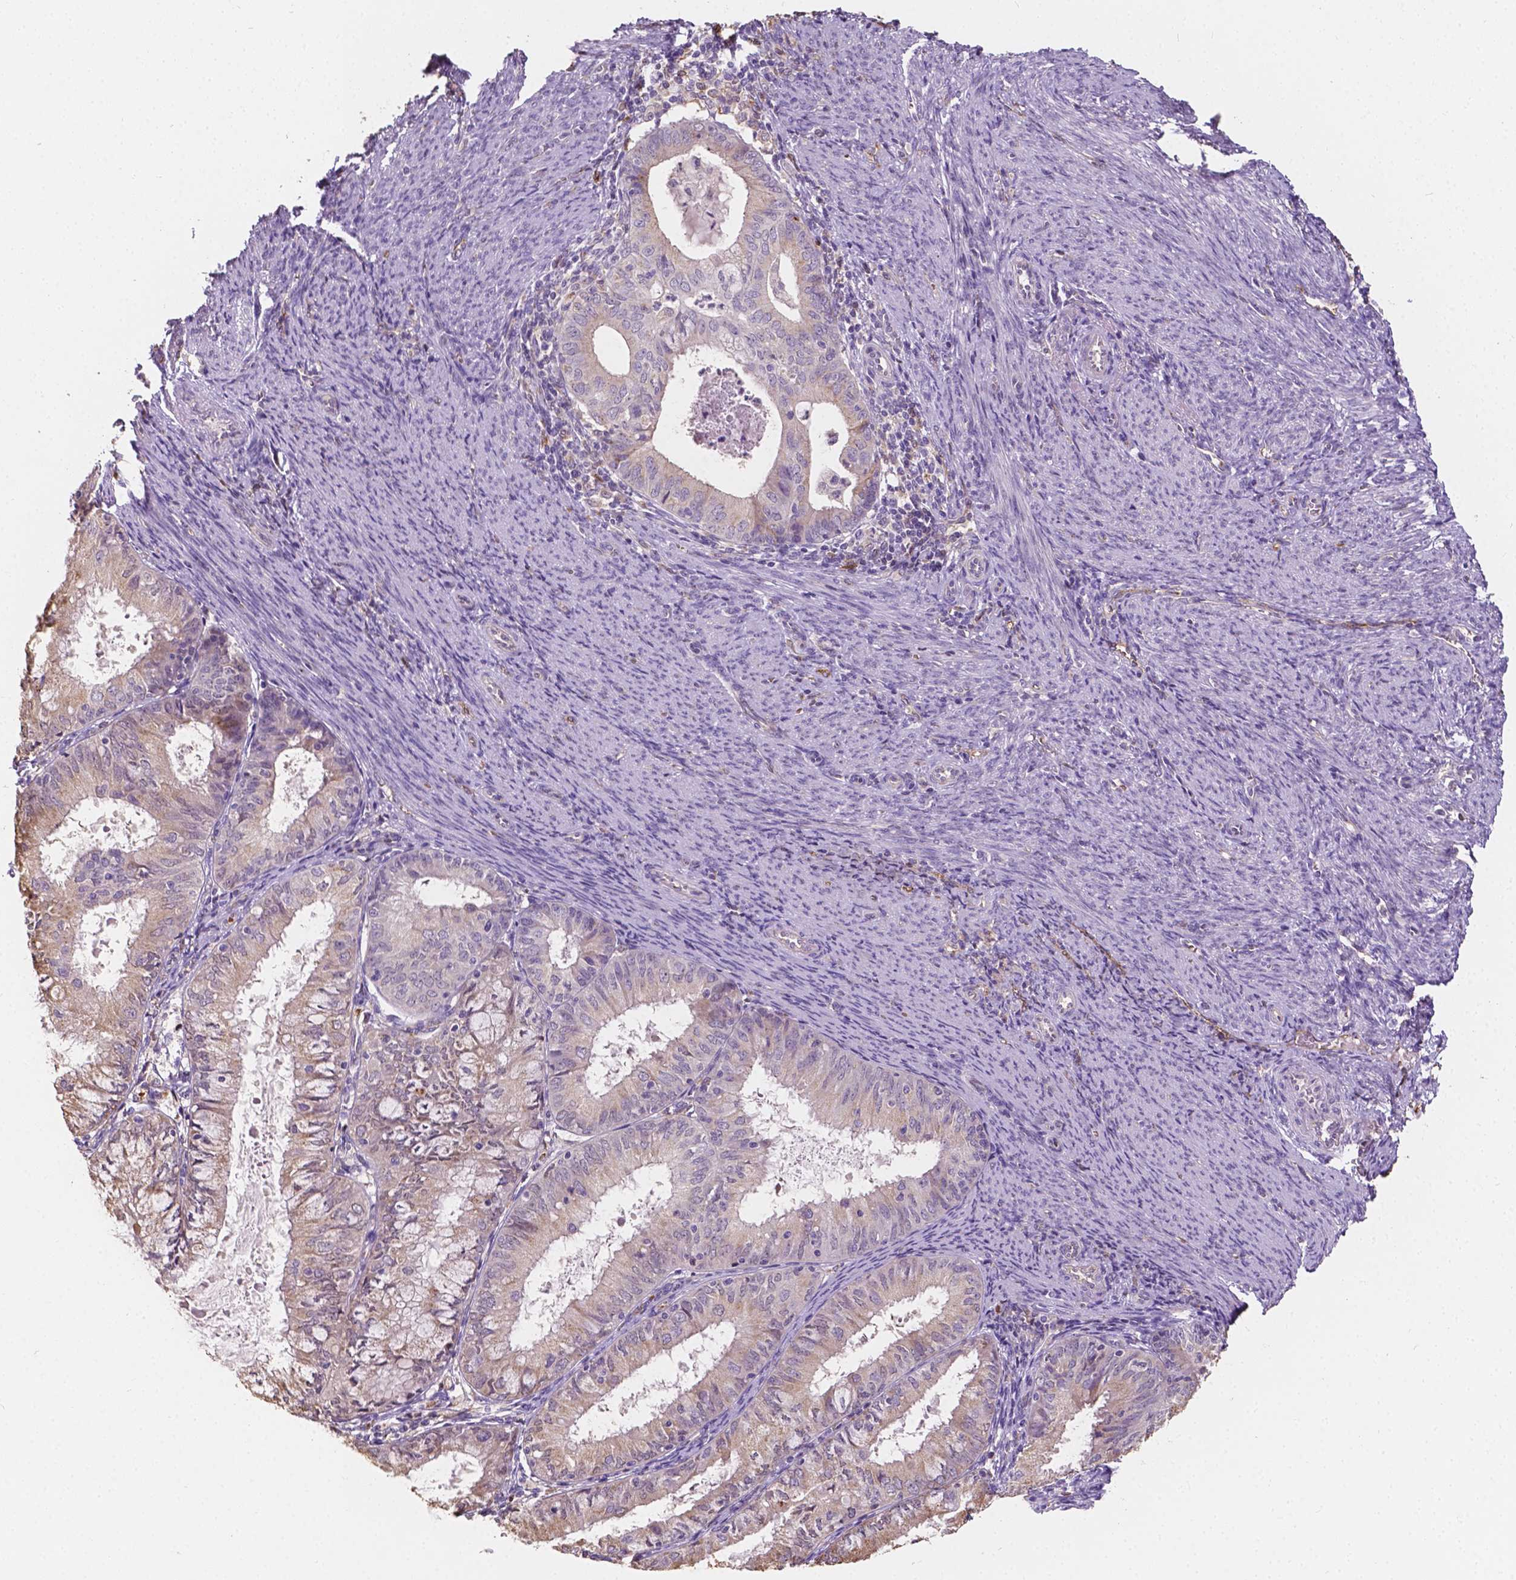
{"staining": {"intensity": "weak", "quantity": "<25%", "location": "cytoplasmic/membranous"}, "tissue": "endometrial cancer", "cell_type": "Tumor cells", "image_type": "cancer", "snomed": [{"axis": "morphology", "description": "Adenocarcinoma, NOS"}, {"axis": "topography", "description": "Endometrium"}], "caption": "Histopathology image shows no significant protein expression in tumor cells of endometrial cancer (adenocarcinoma).", "gene": "SLC22A4", "patient": {"sex": "female", "age": 57}}